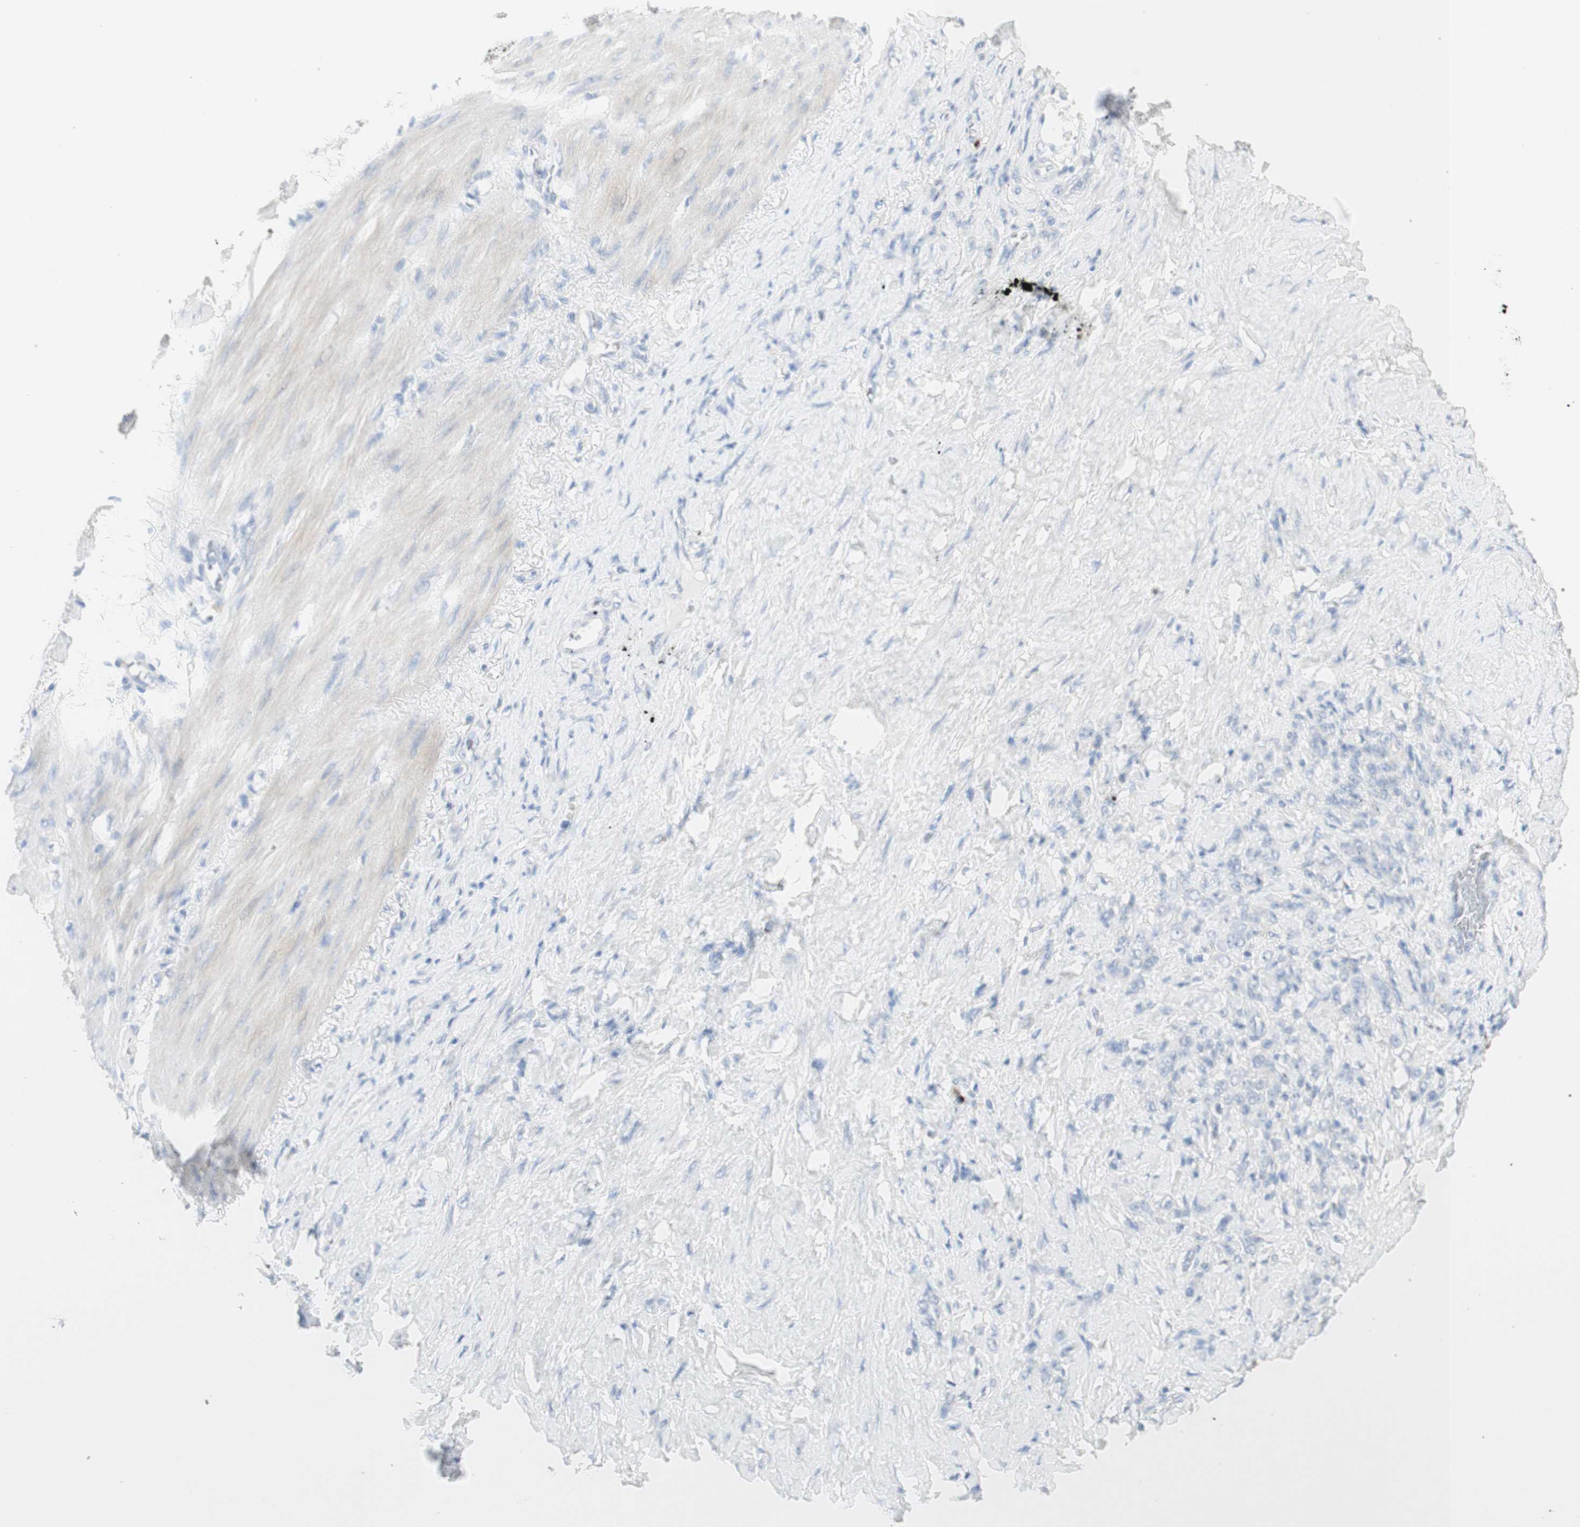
{"staining": {"intensity": "negative", "quantity": "none", "location": "none"}, "tissue": "stomach cancer", "cell_type": "Tumor cells", "image_type": "cancer", "snomed": [{"axis": "morphology", "description": "Adenocarcinoma, NOS"}, {"axis": "topography", "description": "Stomach"}], "caption": "Adenocarcinoma (stomach) was stained to show a protein in brown. There is no significant expression in tumor cells. The staining was performed using DAB (3,3'-diaminobenzidine) to visualize the protein expression in brown, while the nuclei were stained in blue with hematoxylin (Magnification: 20x).", "gene": "MANEA", "patient": {"sex": "male", "age": 82}}